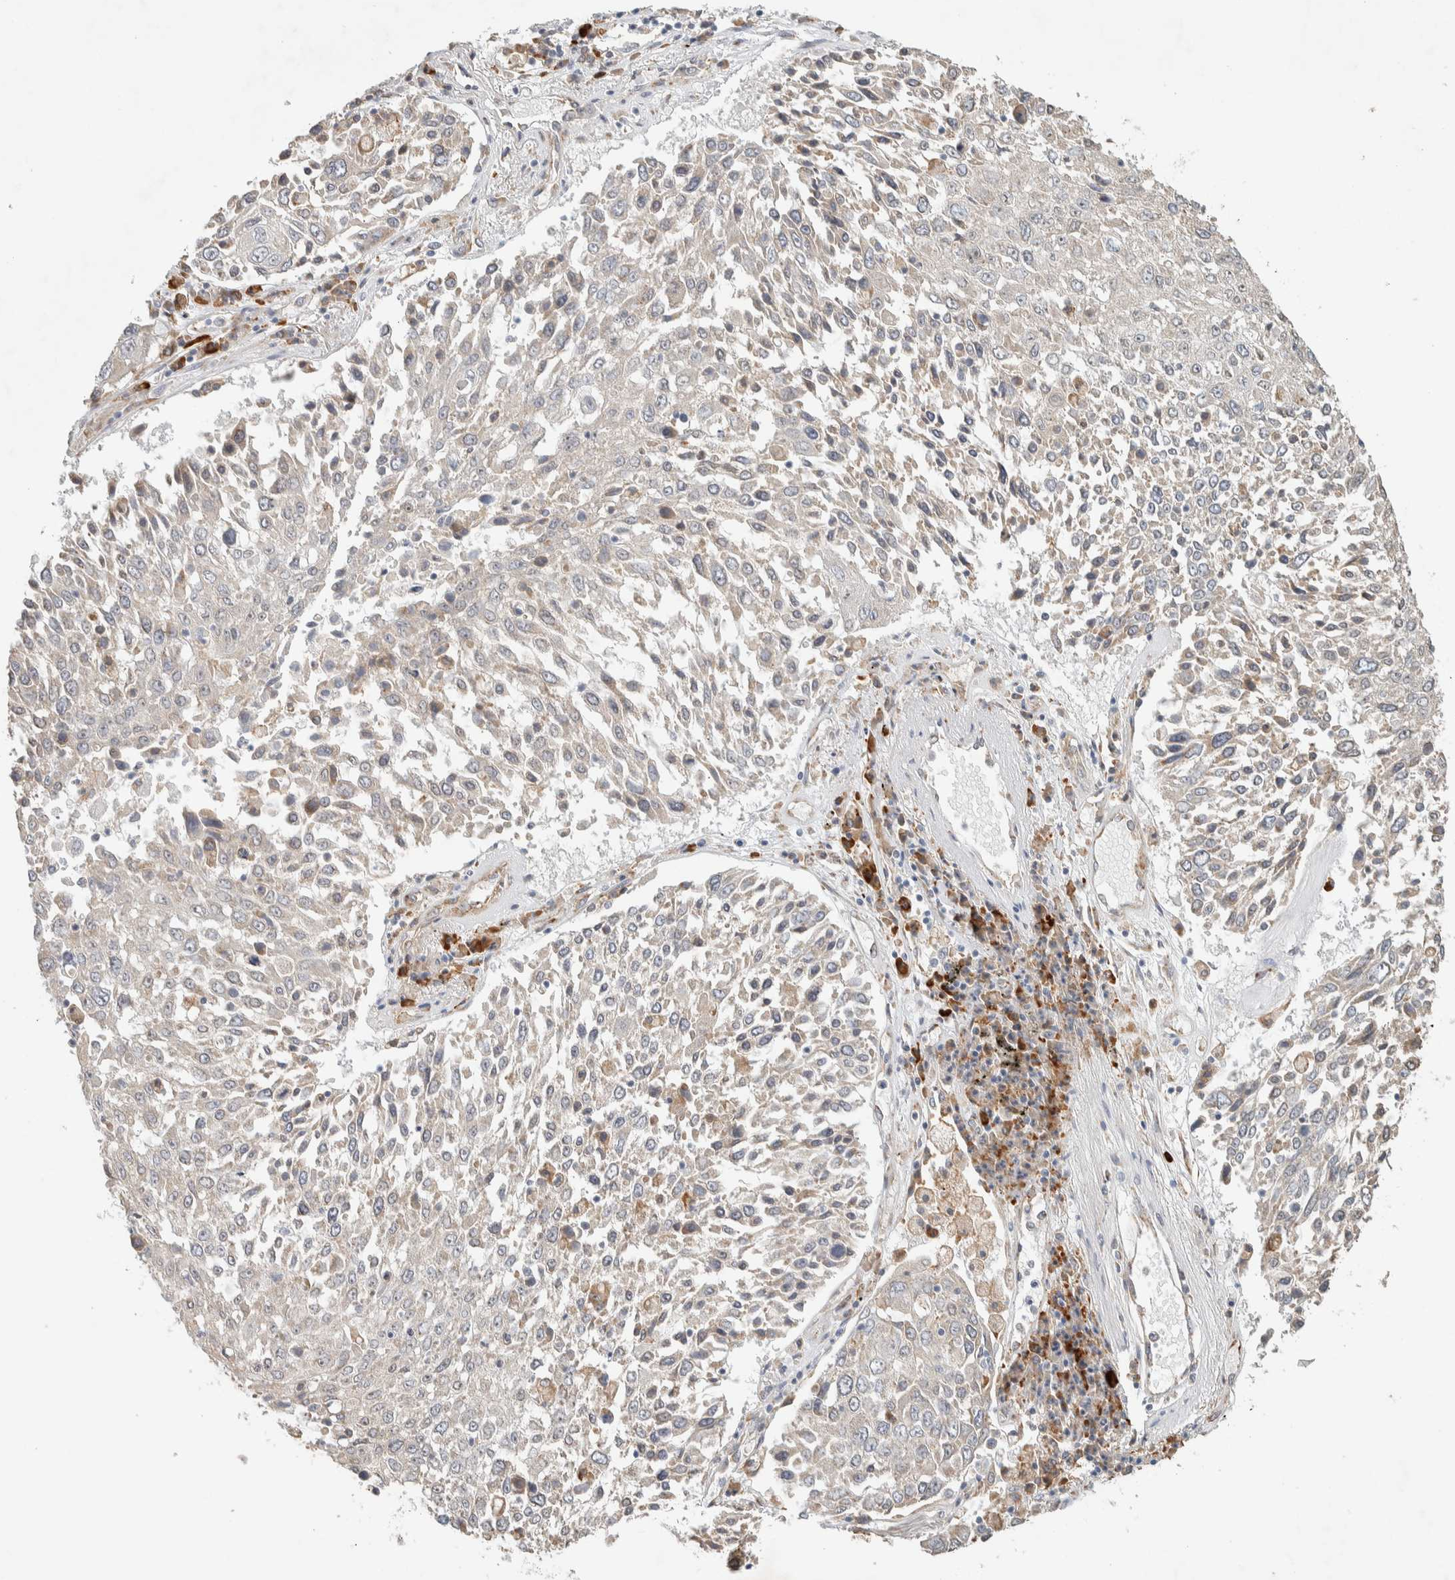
{"staining": {"intensity": "negative", "quantity": "none", "location": "none"}, "tissue": "lung cancer", "cell_type": "Tumor cells", "image_type": "cancer", "snomed": [{"axis": "morphology", "description": "Squamous cell carcinoma, NOS"}, {"axis": "topography", "description": "Lung"}], "caption": "This is an IHC image of squamous cell carcinoma (lung). There is no positivity in tumor cells.", "gene": "KLHL40", "patient": {"sex": "male", "age": 65}}